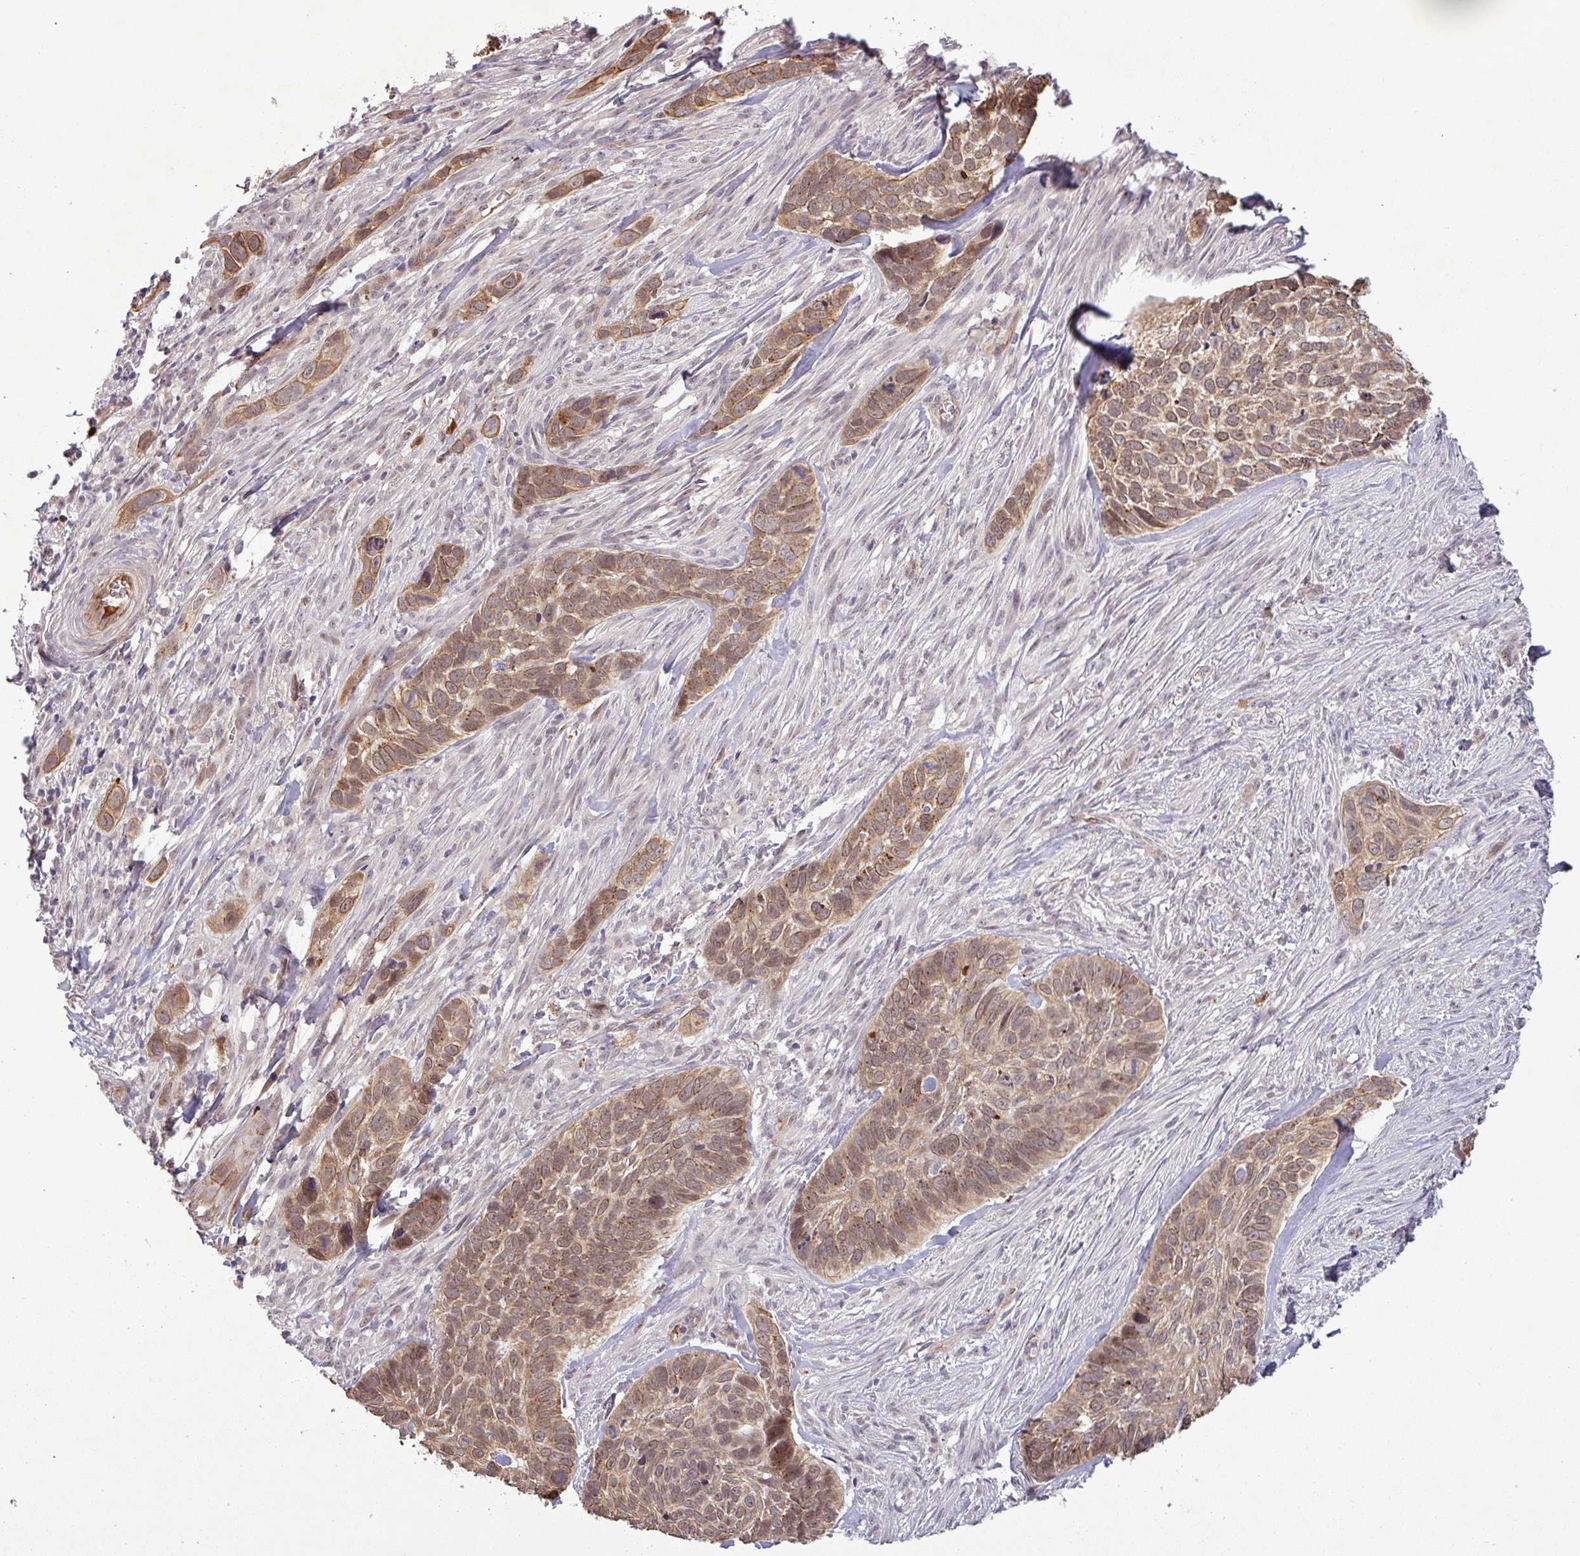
{"staining": {"intensity": "moderate", "quantity": ">75%", "location": "cytoplasmic/membranous"}, "tissue": "skin cancer", "cell_type": "Tumor cells", "image_type": "cancer", "snomed": [{"axis": "morphology", "description": "Basal cell carcinoma"}, {"axis": "topography", "description": "Skin"}], "caption": "Skin cancer was stained to show a protein in brown. There is medium levels of moderate cytoplasmic/membranous staining in about >75% of tumor cells.", "gene": "PCDH1", "patient": {"sex": "female", "age": 82}}